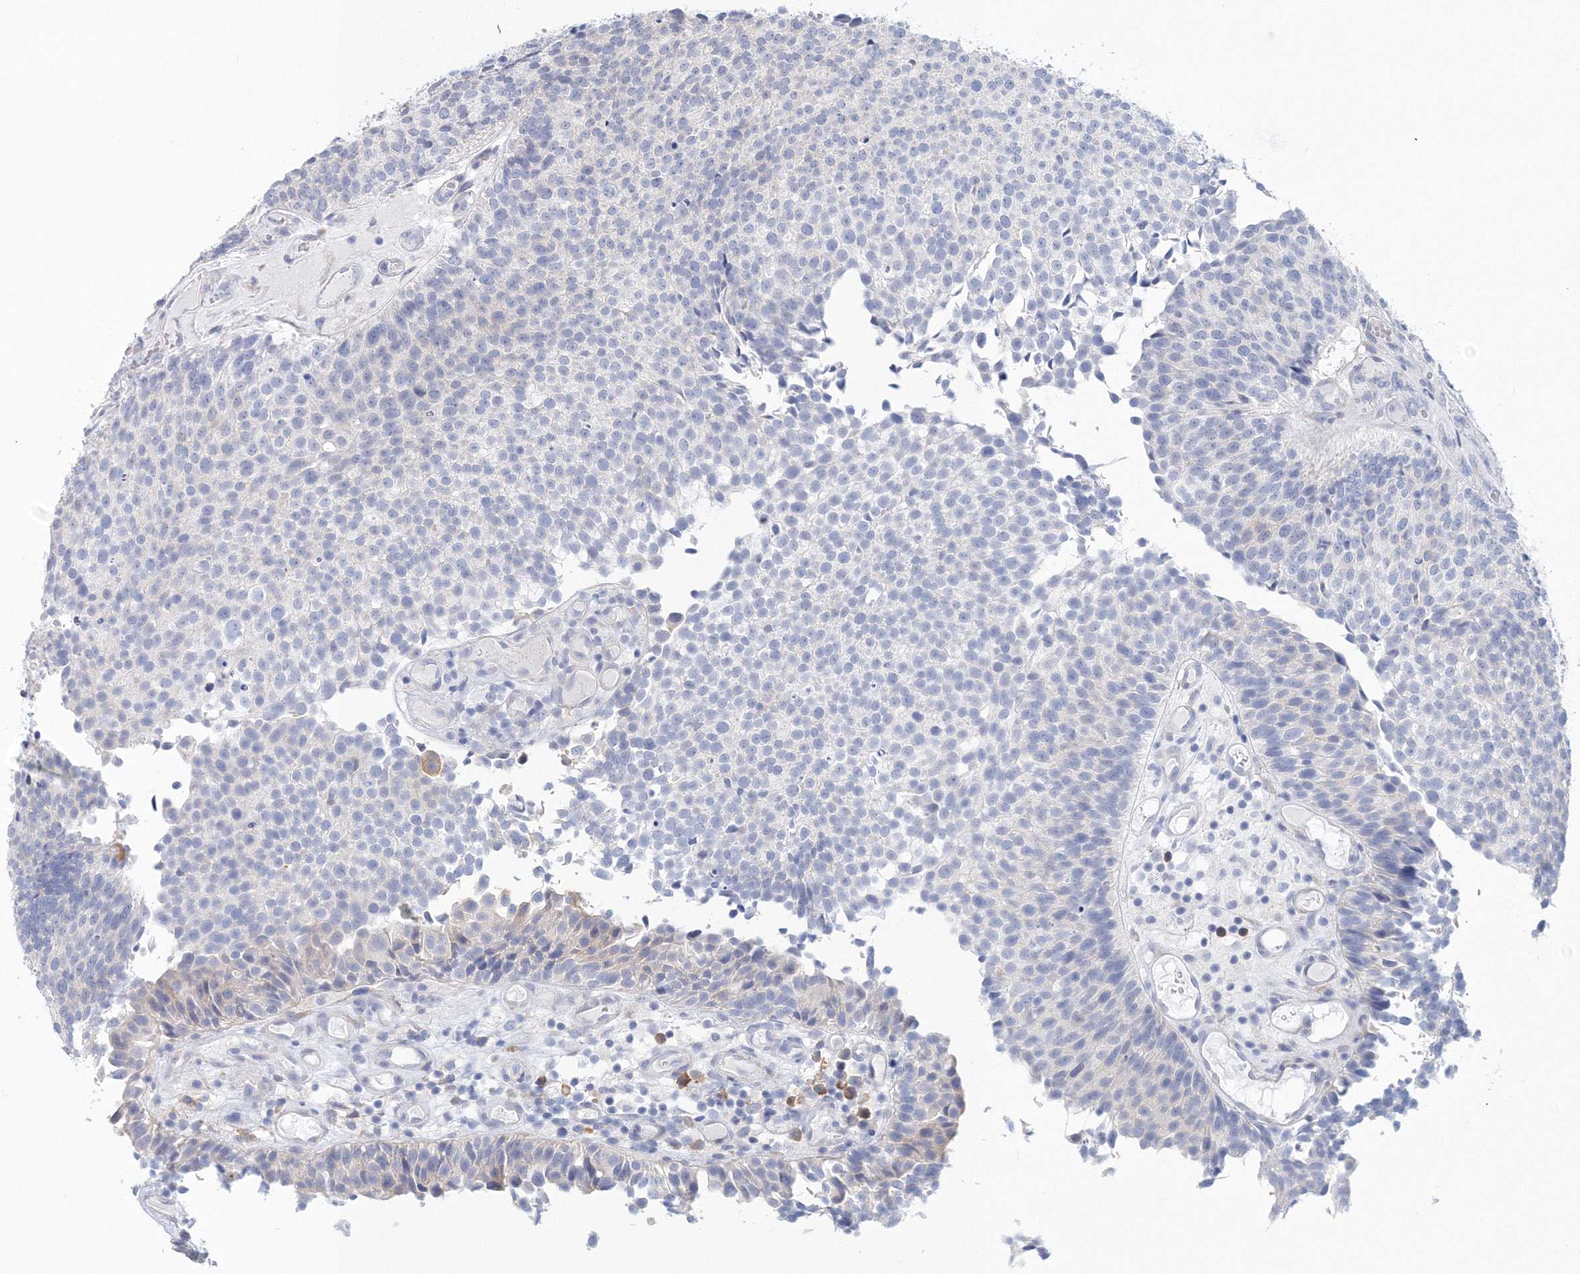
{"staining": {"intensity": "negative", "quantity": "none", "location": "none"}, "tissue": "urothelial cancer", "cell_type": "Tumor cells", "image_type": "cancer", "snomed": [{"axis": "morphology", "description": "Urothelial carcinoma, Low grade"}, {"axis": "topography", "description": "Urinary bladder"}], "caption": "Urothelial cancer was stained to show a protein in brown. There is no significant positivity in tumor cells.", "gene": "VSIG1", "patient": {"sex": "male", "age": 86}}